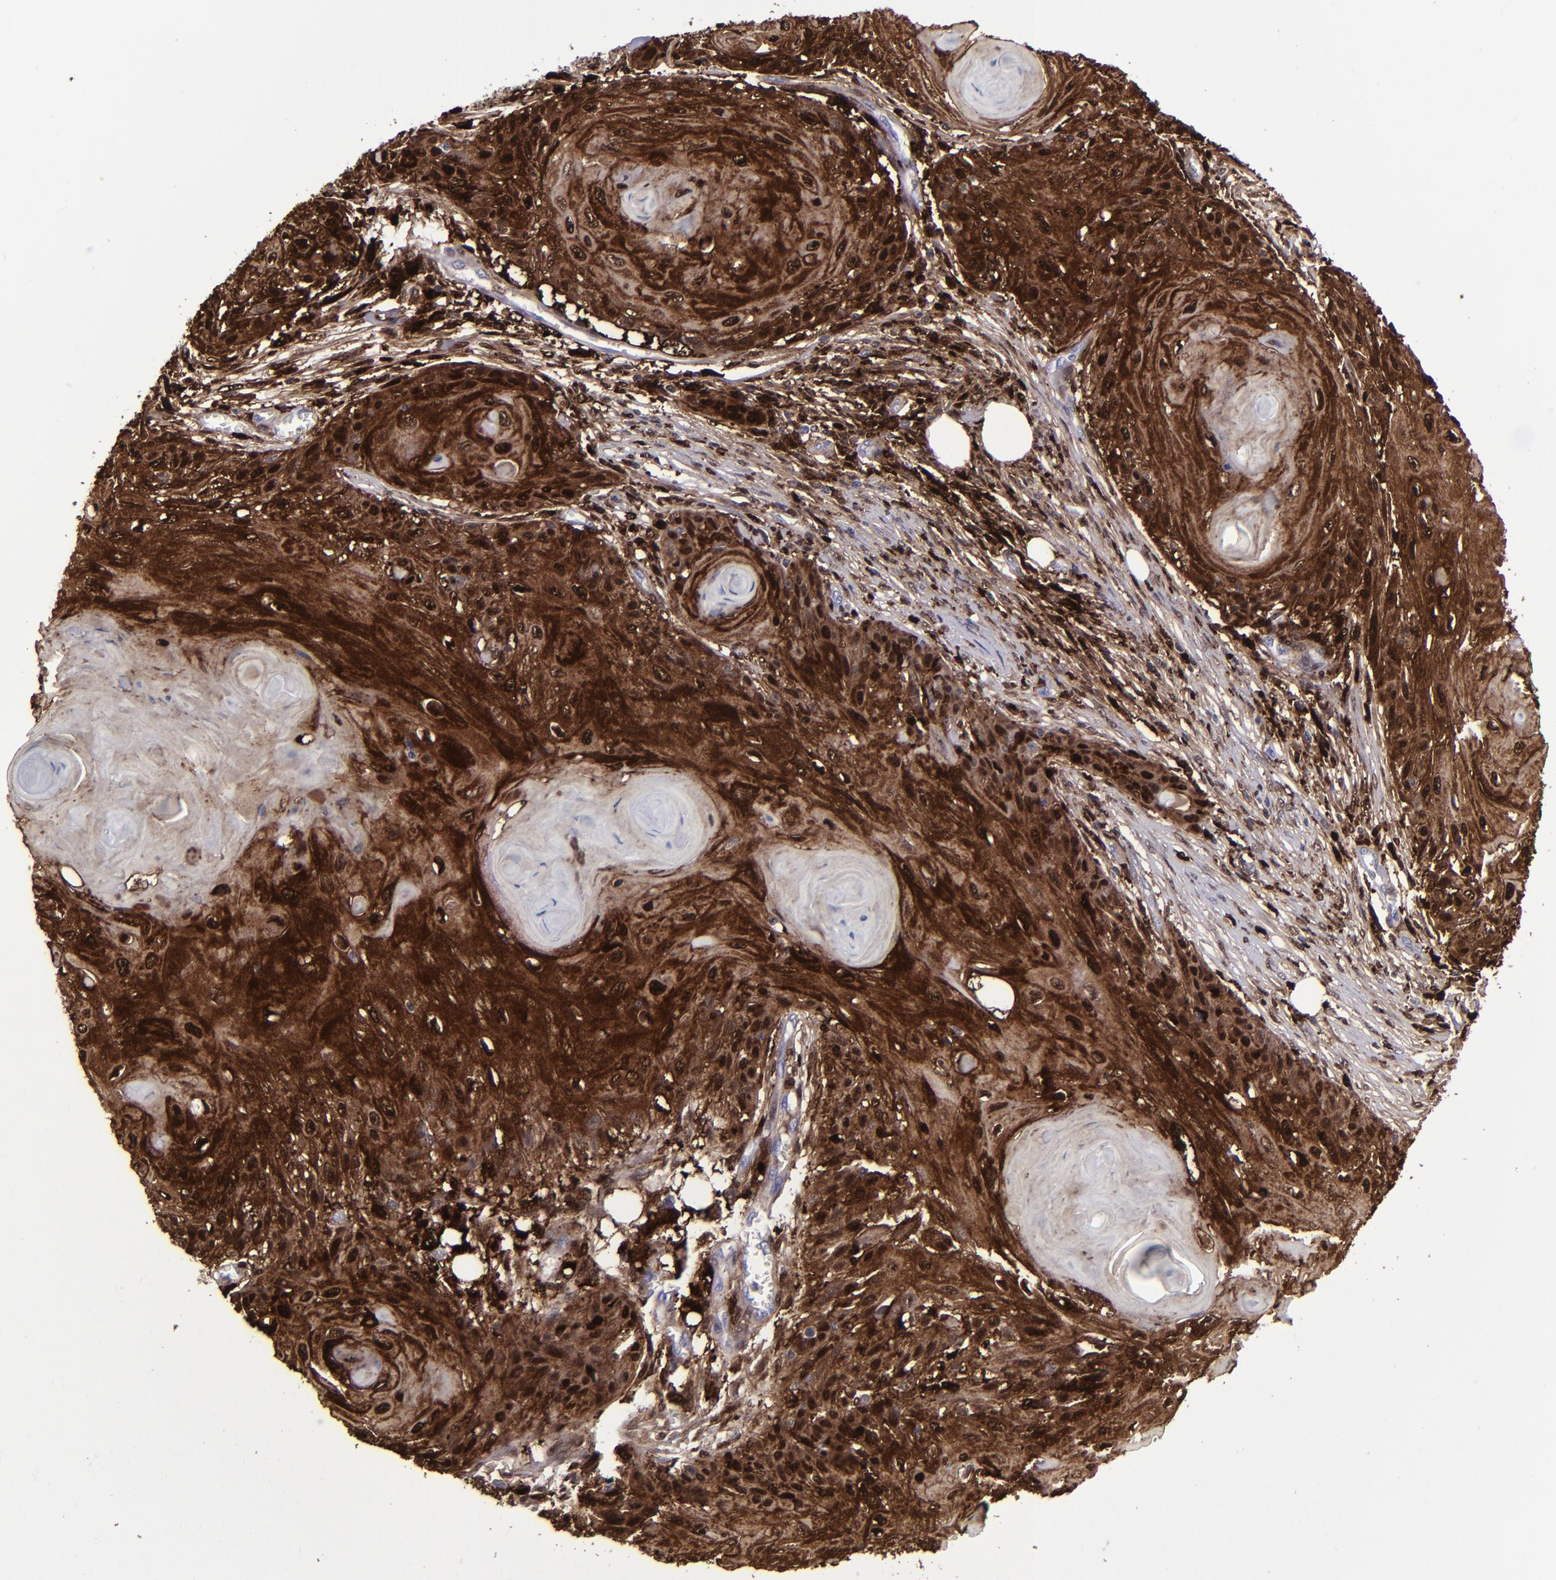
{"staining": {"intensity": "strong", "quantity": ">75%", "location": "cytoplasmic/membranous,nuclear"}, "tissue": "skin cancer", "cell_type": "Tumor cells", "image_type": "cancer", "snomed": [{"axis": "morphology", "description": "Squamous cell carcinoma, NOS"}, {"axis": "topography", "description": "Skin"}], "caption": "Immunohistochemical staining of human skin cancer (squamous cell carcinoma) exhibits strong cytoplasmic/membranous and nuclear protein staining in approximately >75% of tumor cells.", "gene": "TYMP", "patient": {"sex": "female", "age": 88}}